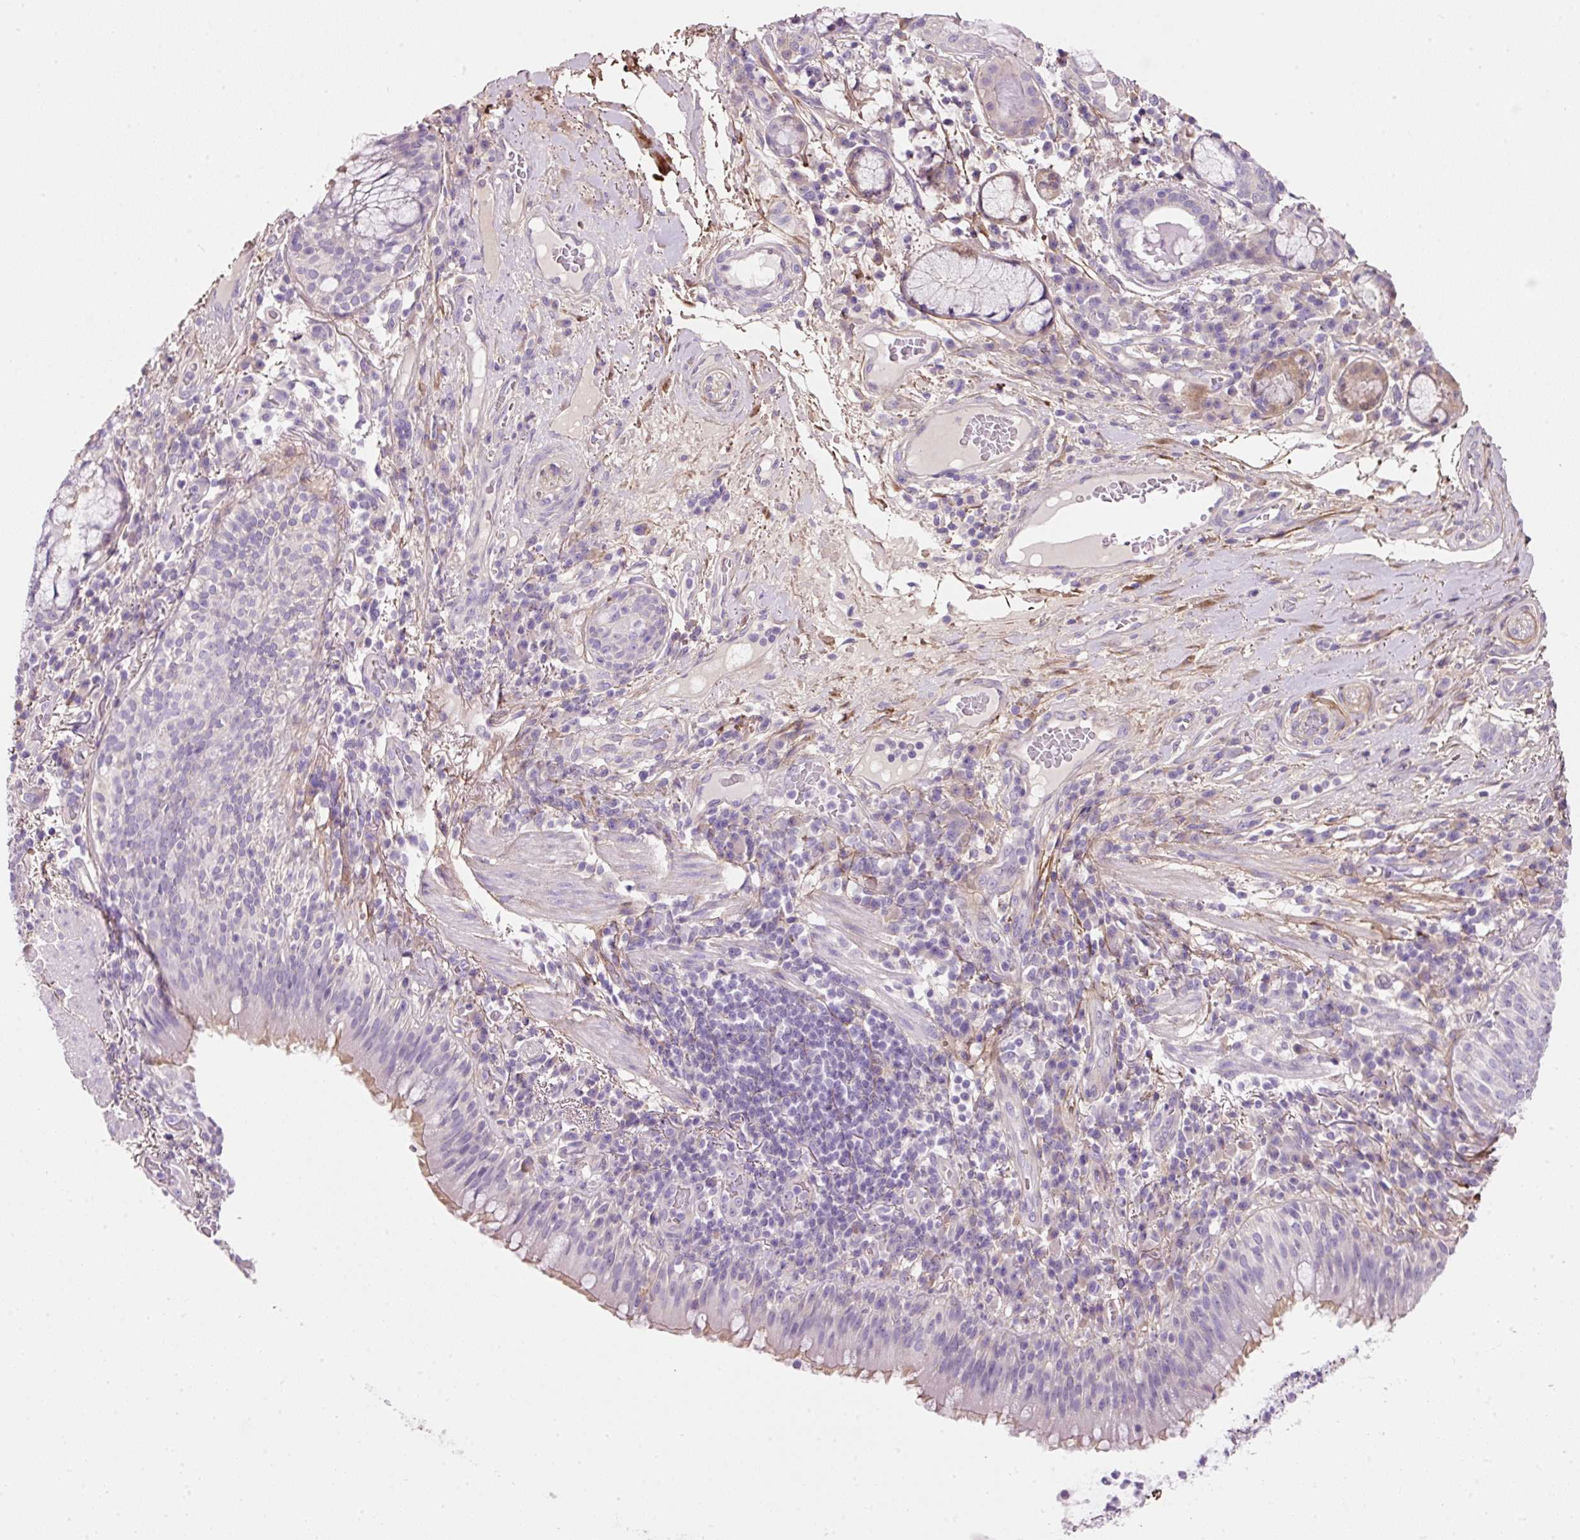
{"staining": {"intensity": "weak", "quantity": "<25%", "location": "cytoplasmic/membranous"}, "tissue": "bronchus", "cell_type": "Respiratory epithelial cells", "image_type": "normal", "snomed": [{"axis": "morphology", "description": "Normal tissue, NOS"}, {"axis": "topography", "description": "Cartilage tissue"}, {"axis": "topography", "description": "Bronchus"}], "caption": "Immunohistochemistry image of benign human bronchus stained for a protein (brown), which displays no staining in respiratory epithelial cells.", "gene": "SOS2", "patient": {"sex": "male", "age": 56}}